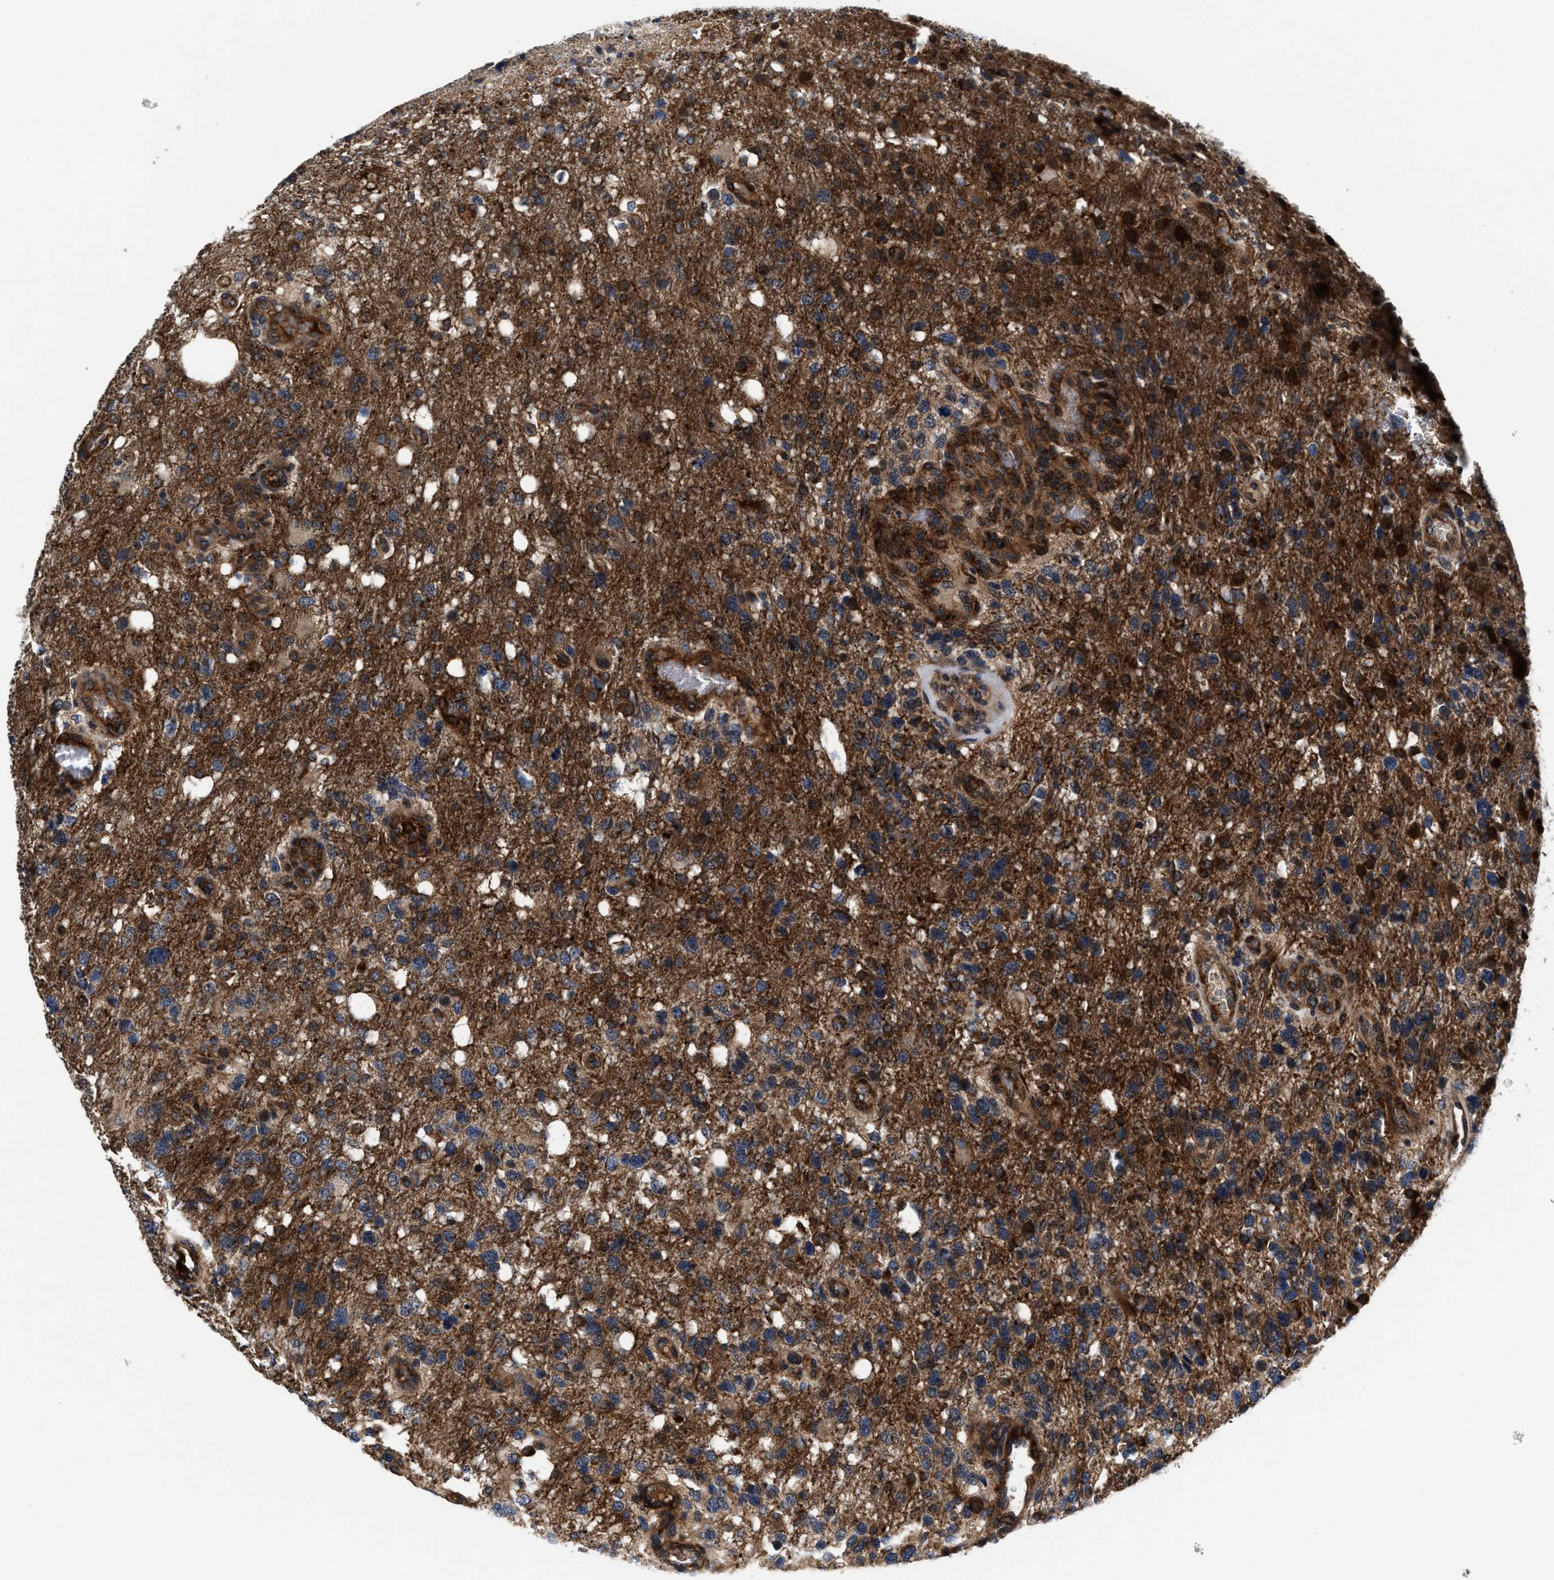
{"staining": {"intensity": "strong", "quantity": ">75%", "location": "cytoplasmic/membranous"}, "tissue": "glioma", "cell_type": "Tumor cells", "image_type": "cancer", "snomed": [{"axis": "morphology", "description": "Glioma, malignant, High grade"}, {"axis": "topography", "description": "Brain"}], "caption": "Protein expression analysis of human glioma reveals strong cytoplasmic/membranous positivity in about >75% of tumor cells.", "gene": "SLC12A2", "patient": {"sex": "female", "age": 58}}